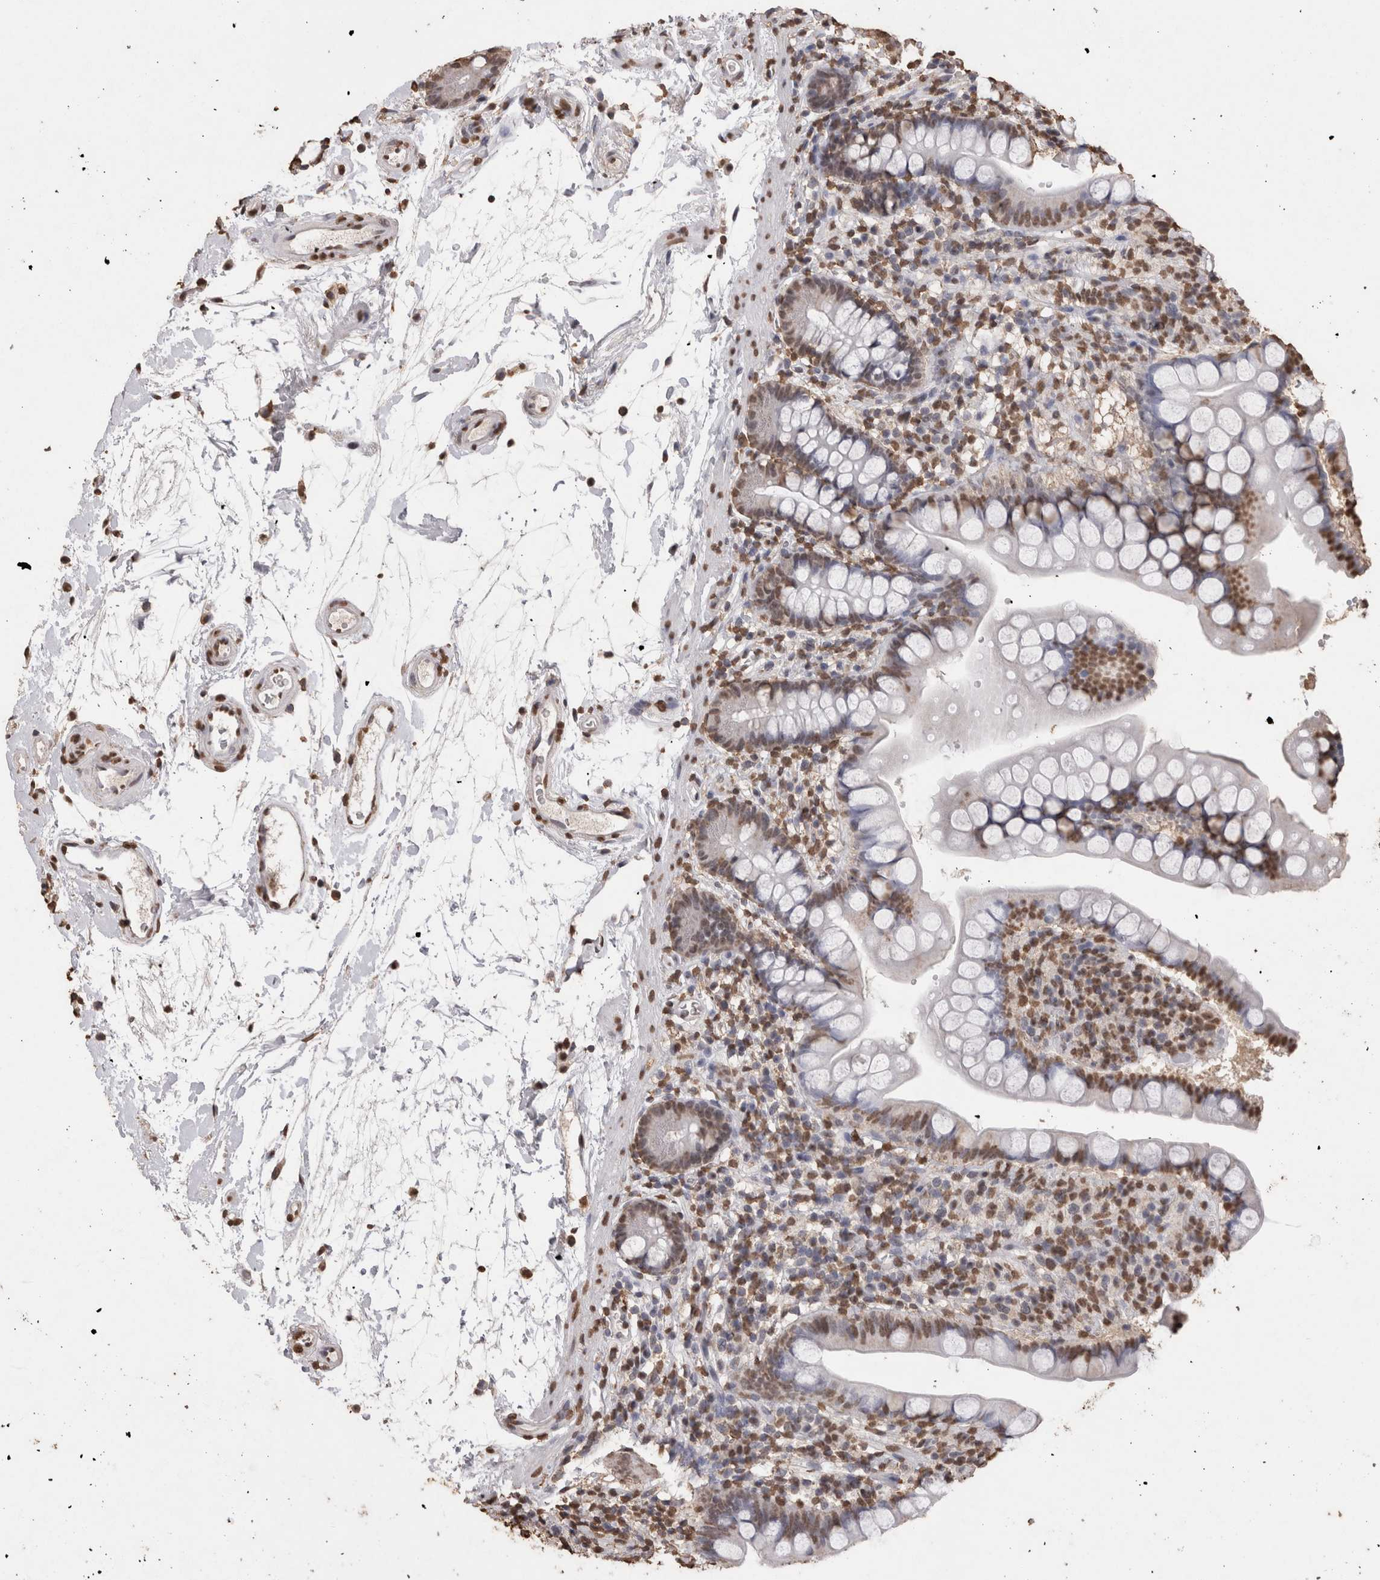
{"staining": {"intensity": "moderate", "quantity": ">75%", "location": "nuclear"}, "tissue": "small intestine", "cell_type": "Glandular cells", "image_type": "normal", "snomed": [{"axis": "morphology", "description": "Normal tissue, NOS"}, {"axis": "topography", "description": "Small intestine"}], "caption": "IHC histopathology image of normal small intestine stained for a protein (brown), which reveals medium levels of moderate nuclear staining in about >75% of glandular cells.", "gene": "NTHL1", "patient": {"sex": "female", "age": 84}}